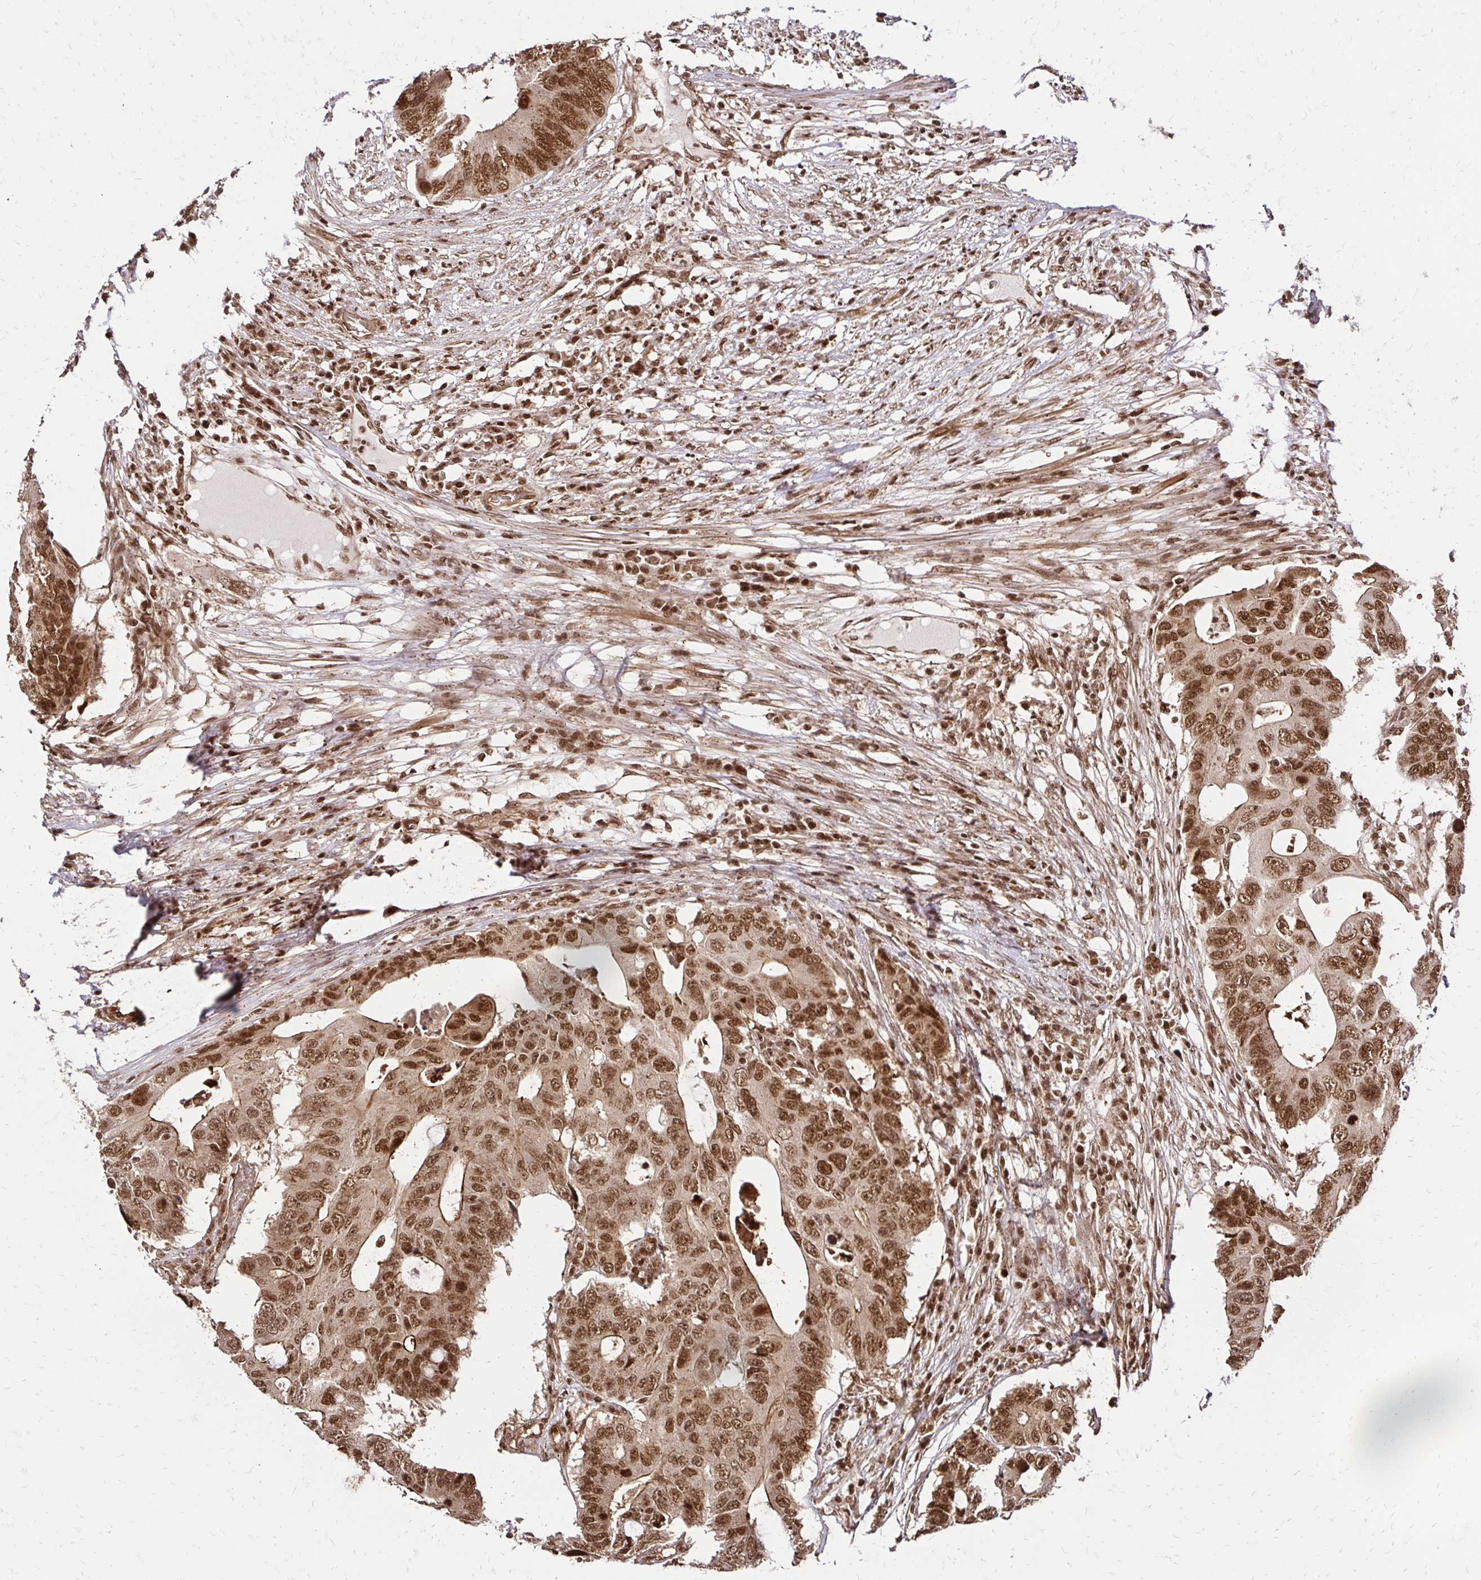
{"staining": {"intensity": "moderate", "quantity": ">75%", "location": "cytoplasmic/membranous,nuclear"}, "tissue": "colorectal cancer", "cell_type": "Tumor cells", "image_type": "cancer", "snomed": [{"axis": "morphology", "description": "Adenocarcinoma, NOS"}, {"axis": "topography", "description": "Colon"}], "caption": "Tumor cells show medium levels of moderate cytoplasmic/membranous and nuclear expression in approximately >75% of cells in adenocarcinoma (colorectal).", "gene": "GLYR1", "patient": {"sex": "male", "age": 71}}